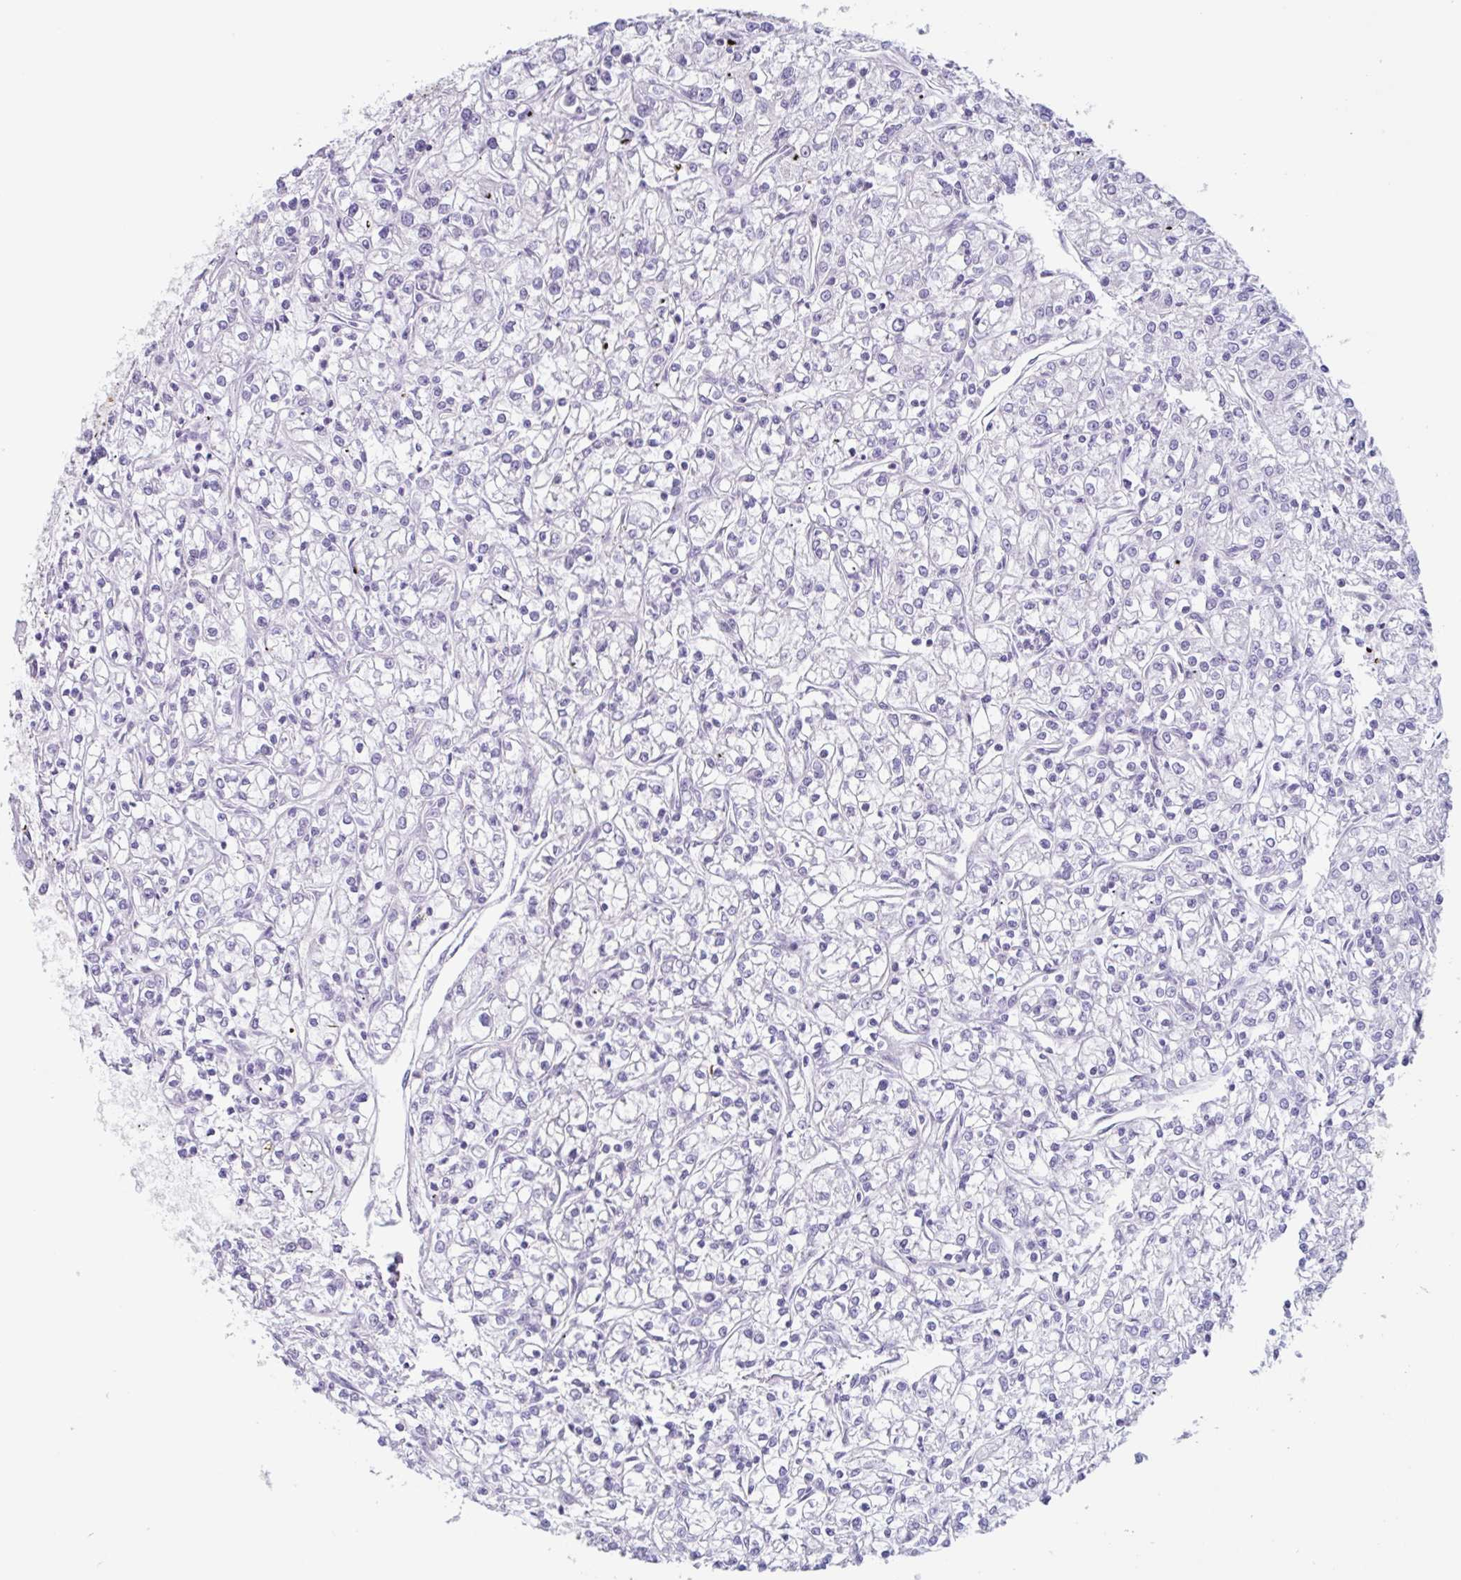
{"staining": {"intensity": "negative", "quantity": "none", "location": "none"}, "tissue": "renal cancer", "cell_type": "Tumor cells", "image_type": "cancer", "snomed": [{"axis": "morphology", "description": "Adenocarcinoma, NOS"}, {"axis": "topography", "description": "Kidney"}], "caption": "This is an immunohistochemistry (IHC) image of adenocarcinoma (renal). There is no positivity in tumor cells.", "gene": "MYH10", "patient": {"sex": "female", "age": 59}}